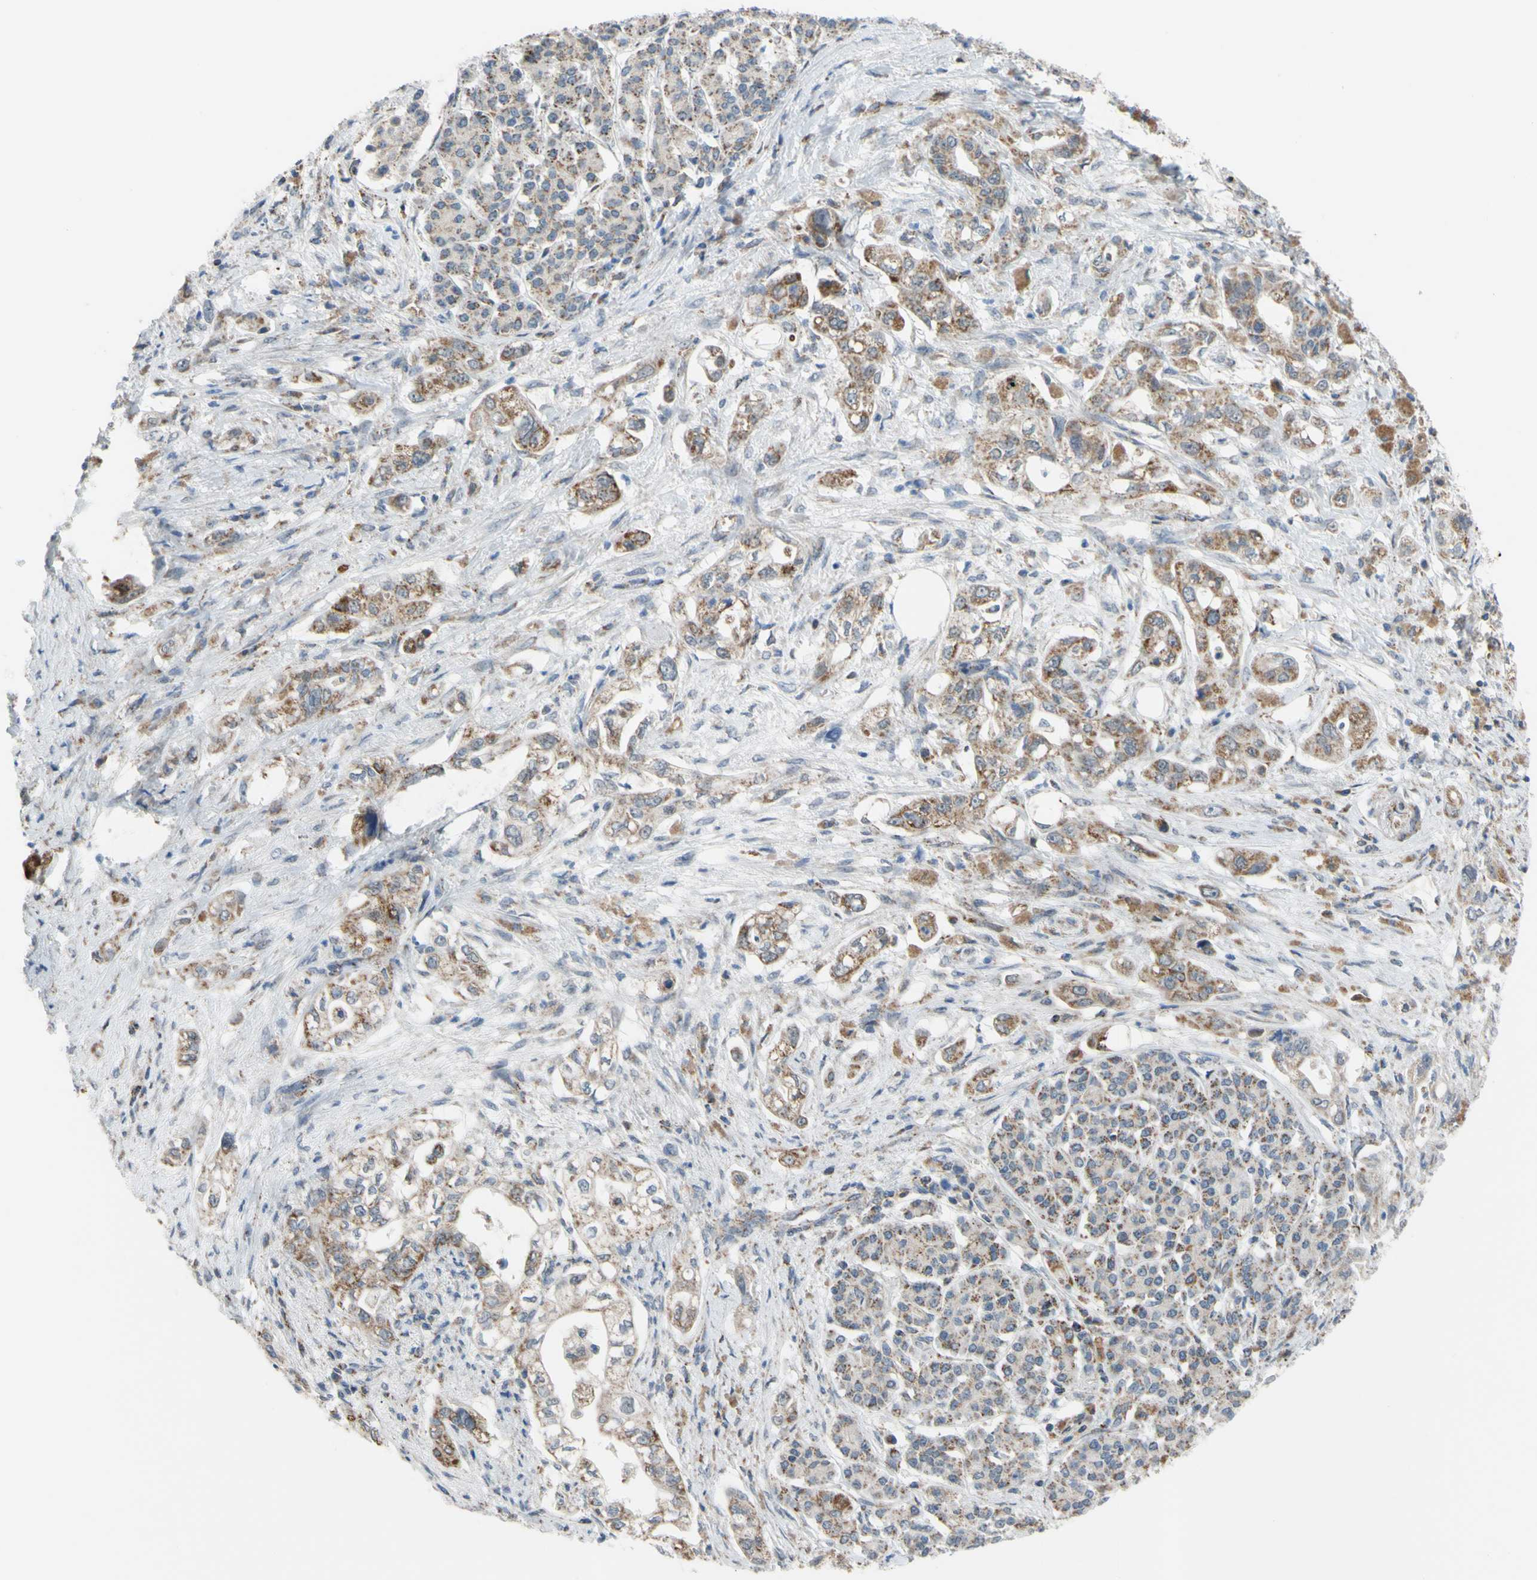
{"staining": {"intensity": "weak", "quantity": ">75%", "location": "cytoplasmic/membranous"}, "tissue": "pancreatic cancer", "cell_type": "Tumor cells", "image_type": "cancer", "snomed": [{"axis": "morphology", "description": "Normal tissue, NOS"}, {"axis": "topography", "description": "Pancreas"}], "caption": "Weak cytoplasmic/membranous protein positivity is seen in approximately >75% of tumor cells in pancreatic cancer.", "gene": "GLT8D1", "patient": {"sex": "male", "age": 42}}